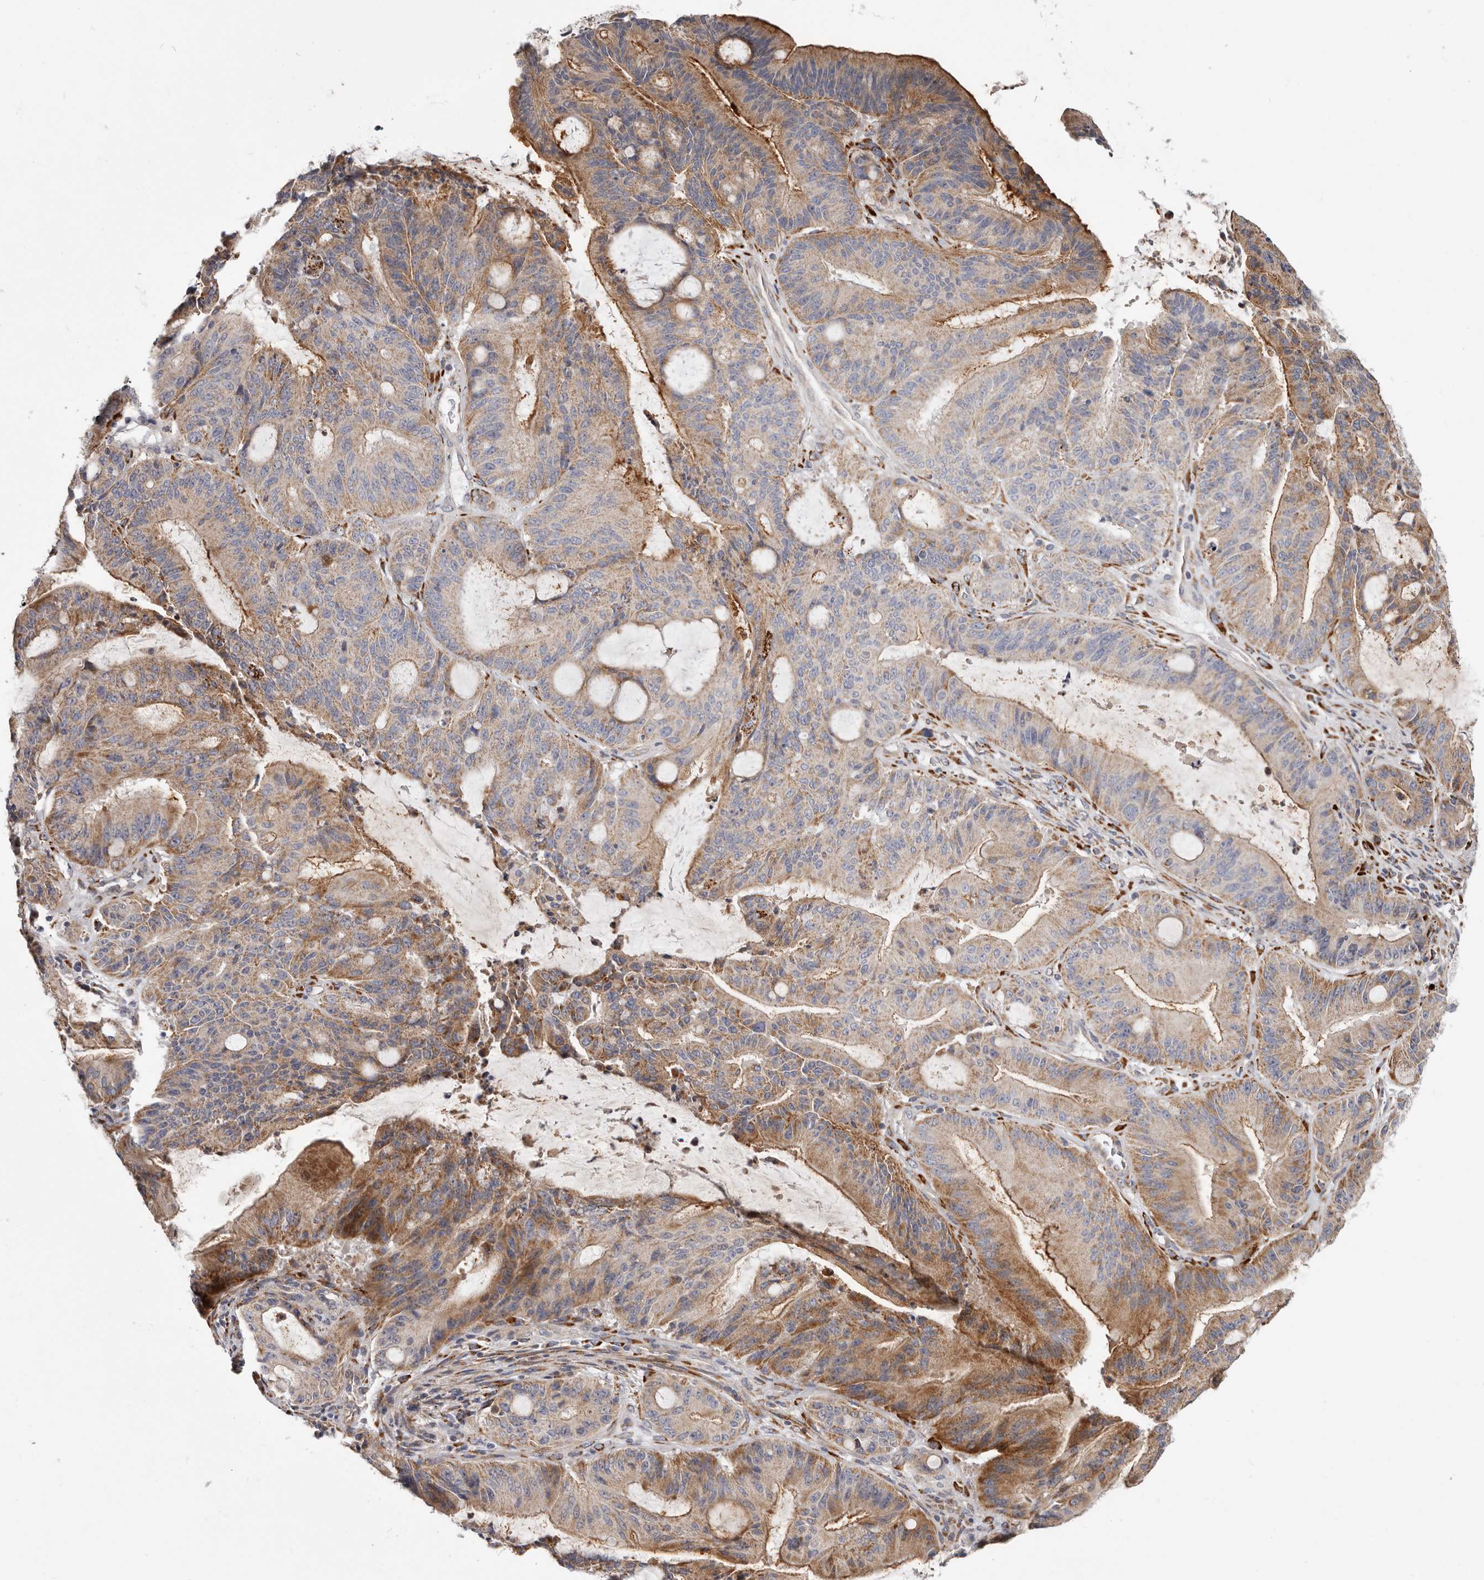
{"staining": {"intensity": "moderate", "quantity": "25%-75%", "location": "cytoplasmic/membranous"}, "tissue": "liver cancer", "cell_type": "Tumor cells", "image_type": "cancer", "snomed": [{"axis": "morphology", "description": "Normal tissue, NOS"}, {"axis": "morphology", "description": "Cholangiocarcinoma"}, {"axis": "topography", "description": "Liver"}, {"axis": "topography", "description": "Peripheral nerve tissue"}], "caption": "Protein staining of liver cholangiocarcinoma tissue reveals moderate cytoplasmic/membranous positivity in about 25%-75% of tumor cells.", "gene": "MRPS10", "patient": {"sex": "female", "age": 73}}